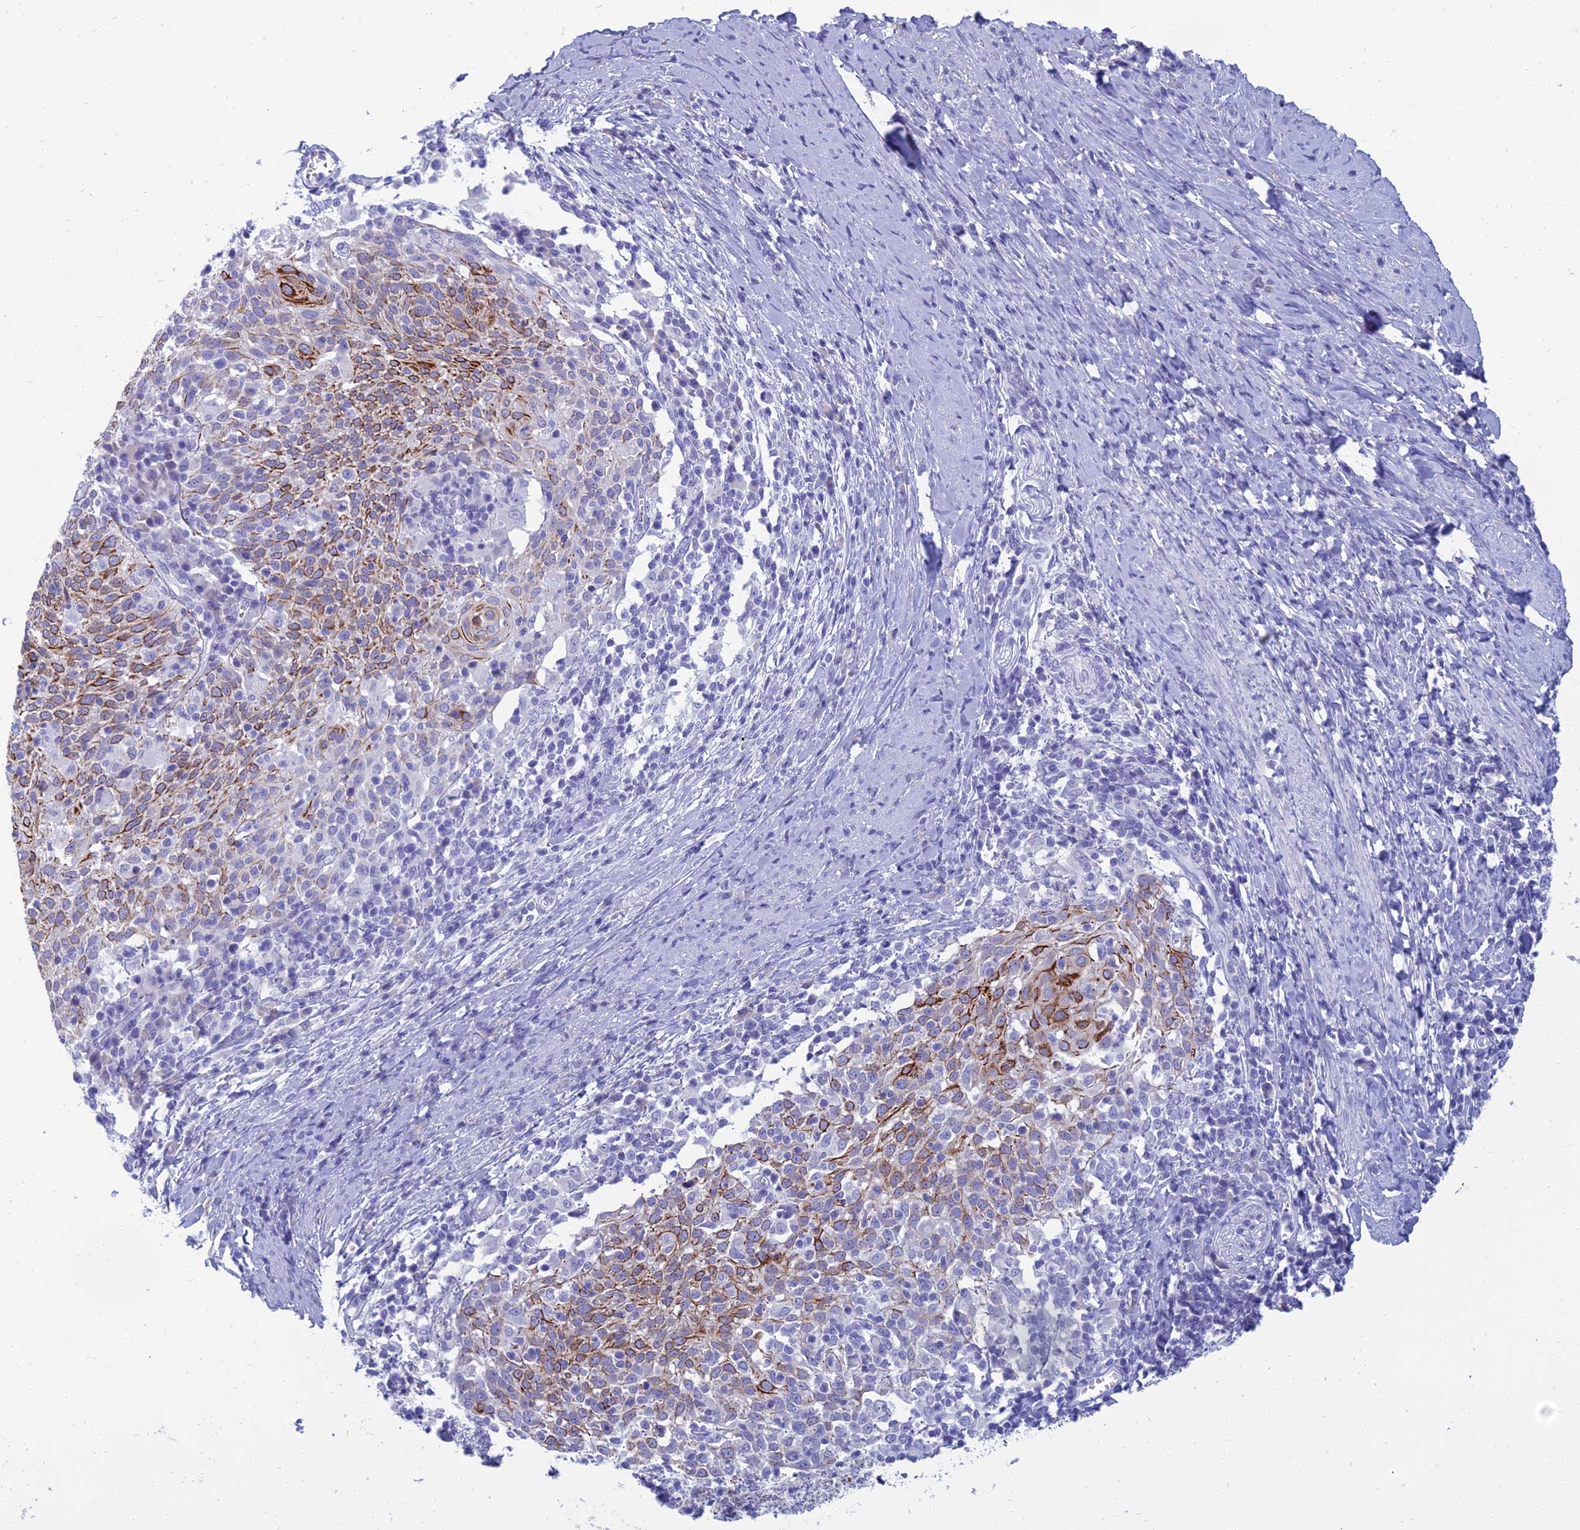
{"staining": {"intensity": "moderate", "quantity": "<25%", "location": "cytoplasmic/membranous"}, "tissue": "cervical cancer", "cell_type": "Tumor cells", "image_type": "cancer", "snomed": [{"axis": "morphology", "description": "Squamous cell carcinoma, NOS"}, {"axis": "topography", "description": "Cervix"}], "caption": "Squamous cell carcinoma (cervical) was stained to show a protein in brown. There is low levels of moderate cytoplasmic/membranous positivity in approximately <25% of tumor cells.", "gene": "SPTLC3", "patient": {"sex": "female", "age": 52}}